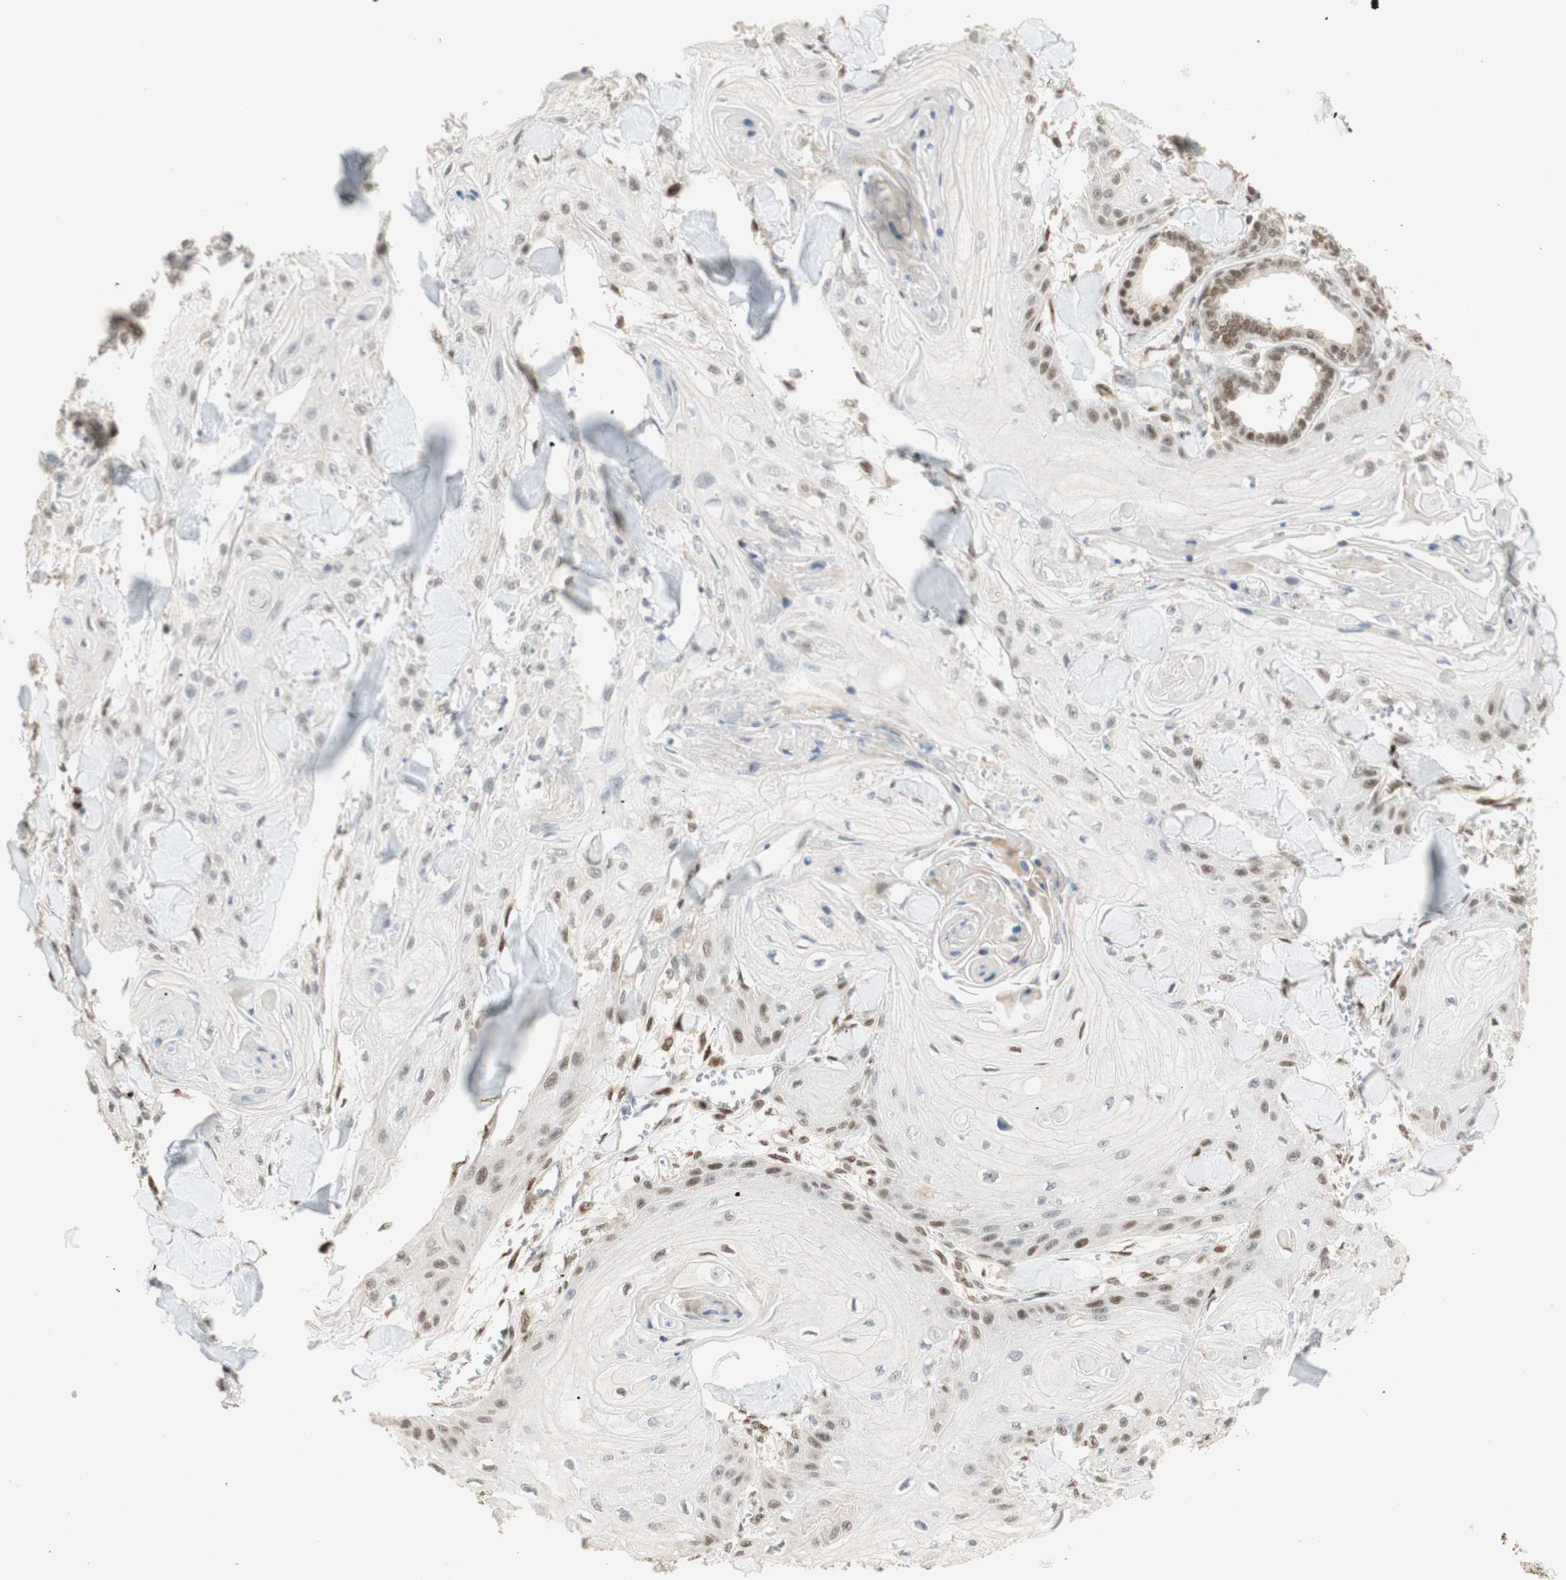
{"staining": {"intensity": "weak", "quantity": "<25%", "location": "nuclear"}, "tissue": "skin cancer", "cell_type": "Tumor cells", "image_type": "cancer", "snomed": [{"axis": "morphology", "description": "Squamous cell carcinoma, NOS"}, {"axis": "topography", "description": "Skin"}], "caption": "This is an immunohistochemistry (IHC) photomicrograph of human skin squamous cell carcinoma. There is no expression in tumor cells.", "gene": "FOXP1", "patient": {"sex": "male", "age": 74}}